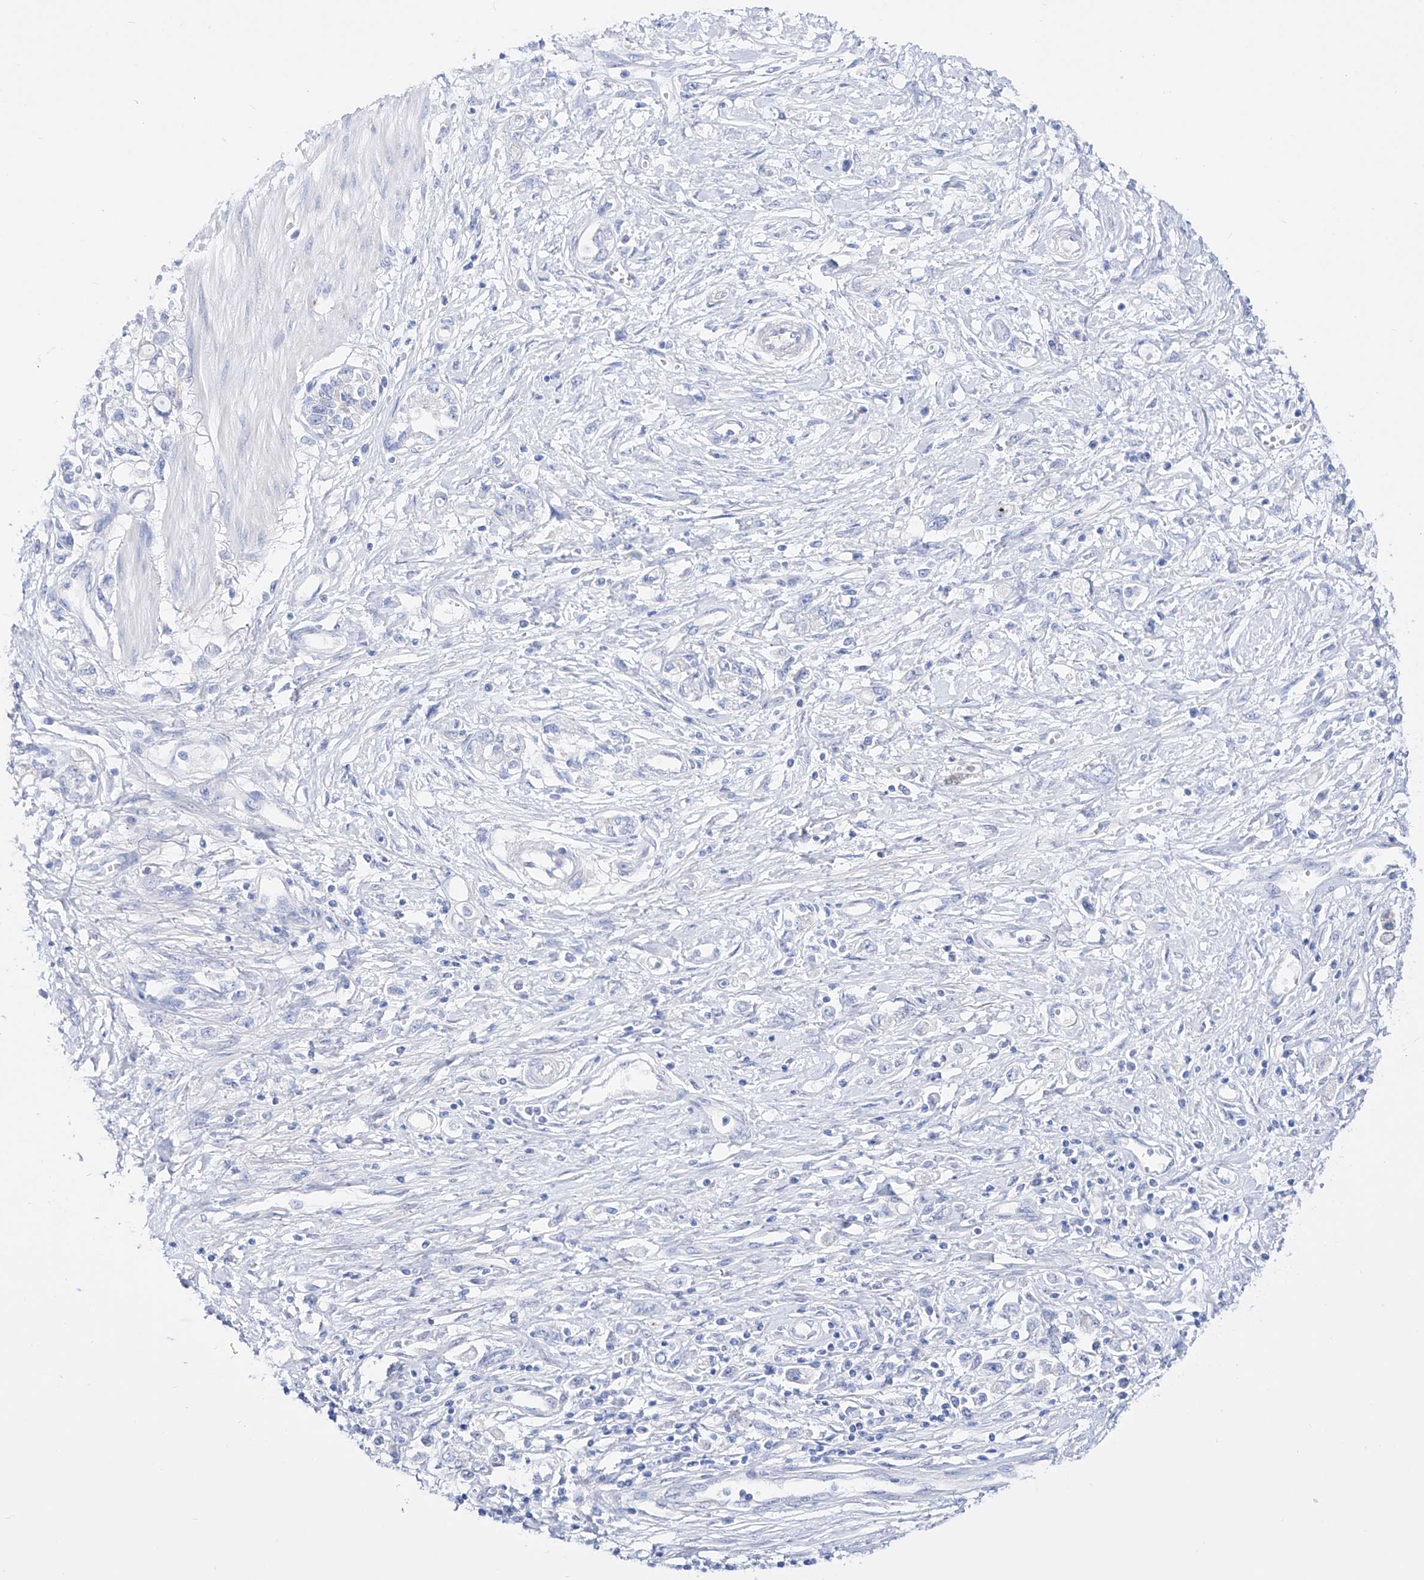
{"staining": {"intensity": "negative", "quantity": "none", "location": "none"}, "tissue": "stomach cancer", "cell_type": "Tumor cells", "image_type": "cancer", "snomed": [{"axis": "morphology", "description": "Adenocarcinoma, NOS"}, {"axis": "topography", "description": "Stomach"}], "caption": "Tumor cells are negative for brown protein staining in stomach cancer (adenocarcinoma).", "gene": "ZNF653", "patient": {"sex": "female", "age": 76}}